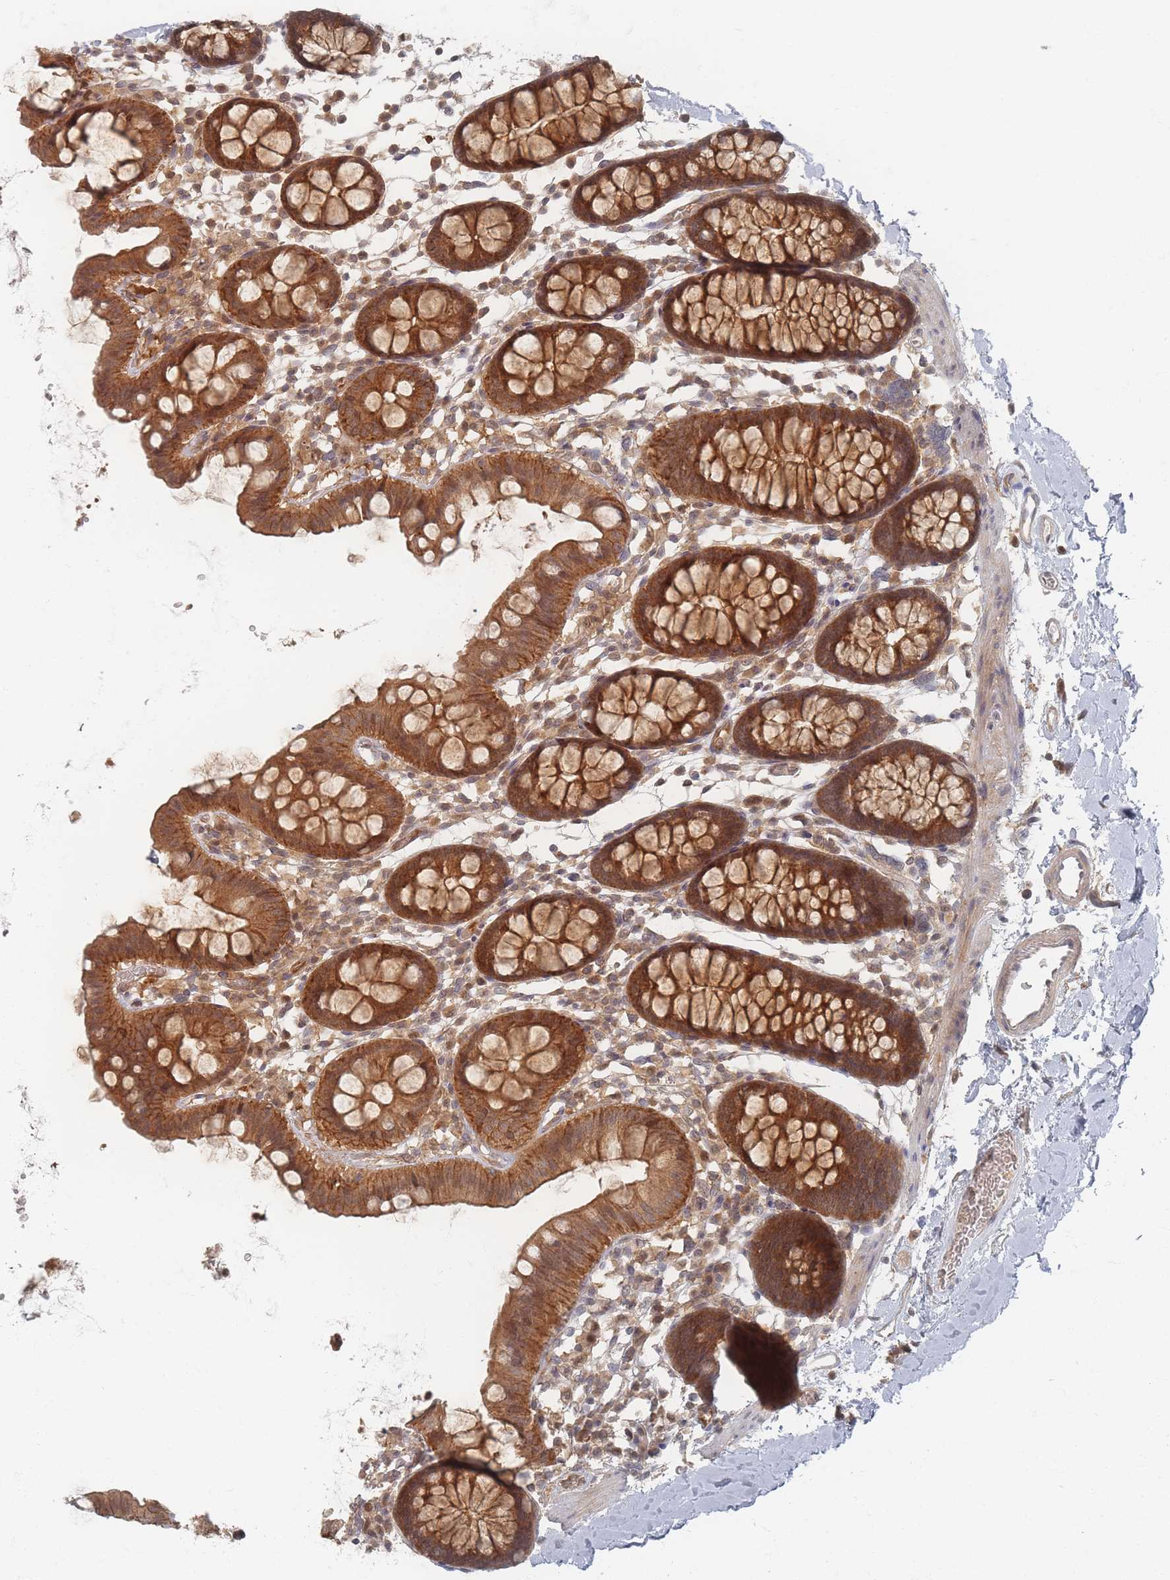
{"staining": {"intensity": "moderate", "quantity": ">75%", "location": "cytoplasmic/membranous"}, "tissue": "colon", "cell_type": "Endothelial cells", "image_type": "normal", "snomed": [{"axis": "morphology", "description": "Normal tissue, NOS"}, {"axis": "topography", "description": "Colon"}], "caption": "Immunohistochemical staining of normal colon reveals >75% levels of moderate cytoplasmic/membranous protein expression in approximately >75% of endothelial cells. (DAB (3,3'-diaminobenzidine) IHC with brightfield microscopy, high magnification).", "gene": "PSMD9", "patient": {"sex": "male", "age": 75}}